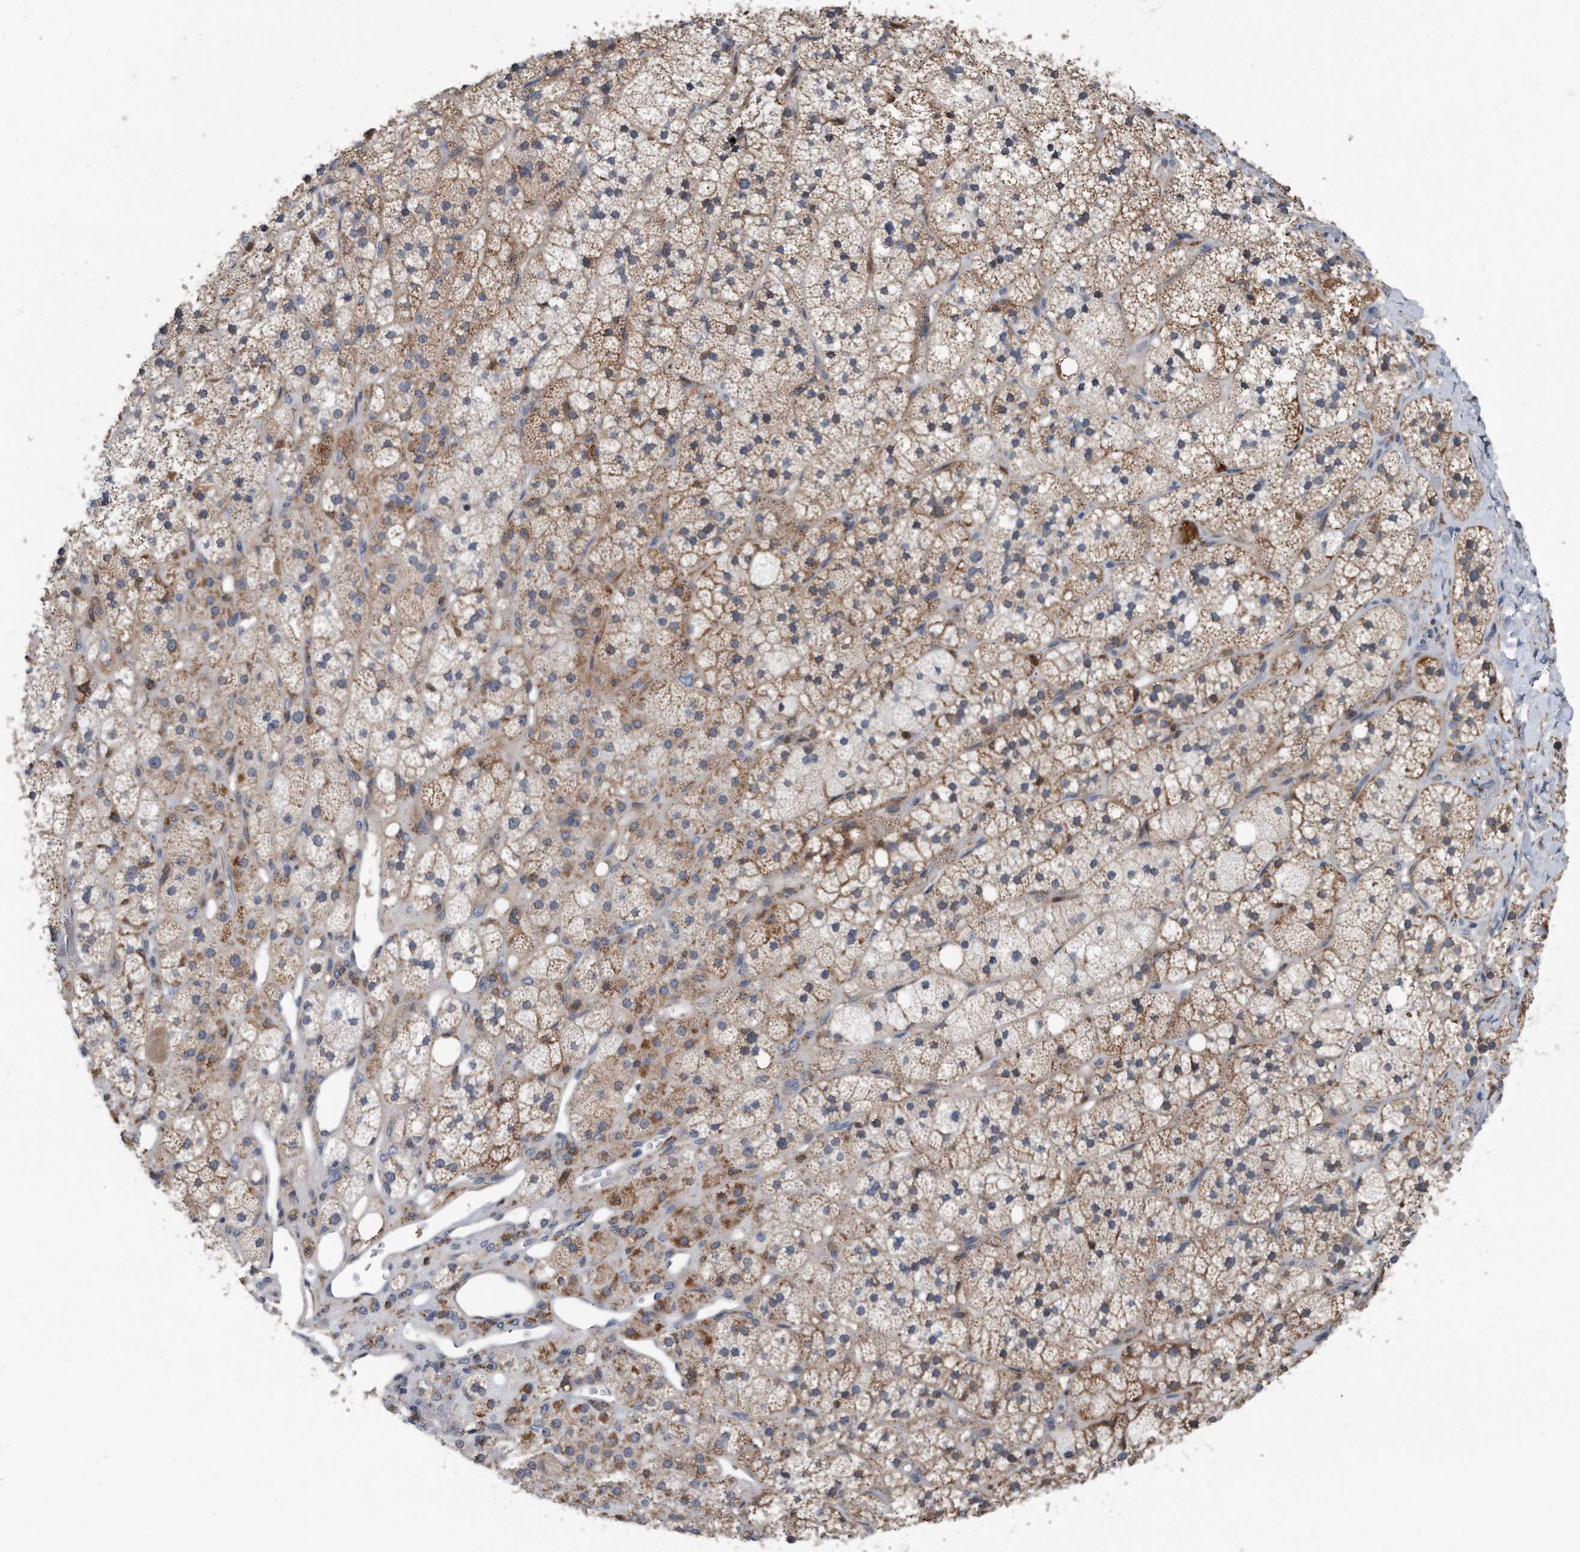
{"staining": {"intensity": "moderate", "quantity": "25%-75%", "location": "cytoplasmic/membranous"}, "tissue": "adrenal gland", "cell_type": "Glandular cells", "image_type": "normal", "snomed": [{"axis": "morphology", "description": "Normal tissue, NOS"}, {"axis": "topography", "description": "Adrenal gland"}], "caption": "Moderate cytoplasmic/membranous staining is present in about 25%-75% of glandular cells in unremarkable adrenal gland. (Stains: DAB (3,3'-diaminobenzidine) in brown, nuclei in blue, Microscopy: brightfield microscopy at high magnification).", "gene": "DST", "patient": {"sex": "male", "age": 61}}